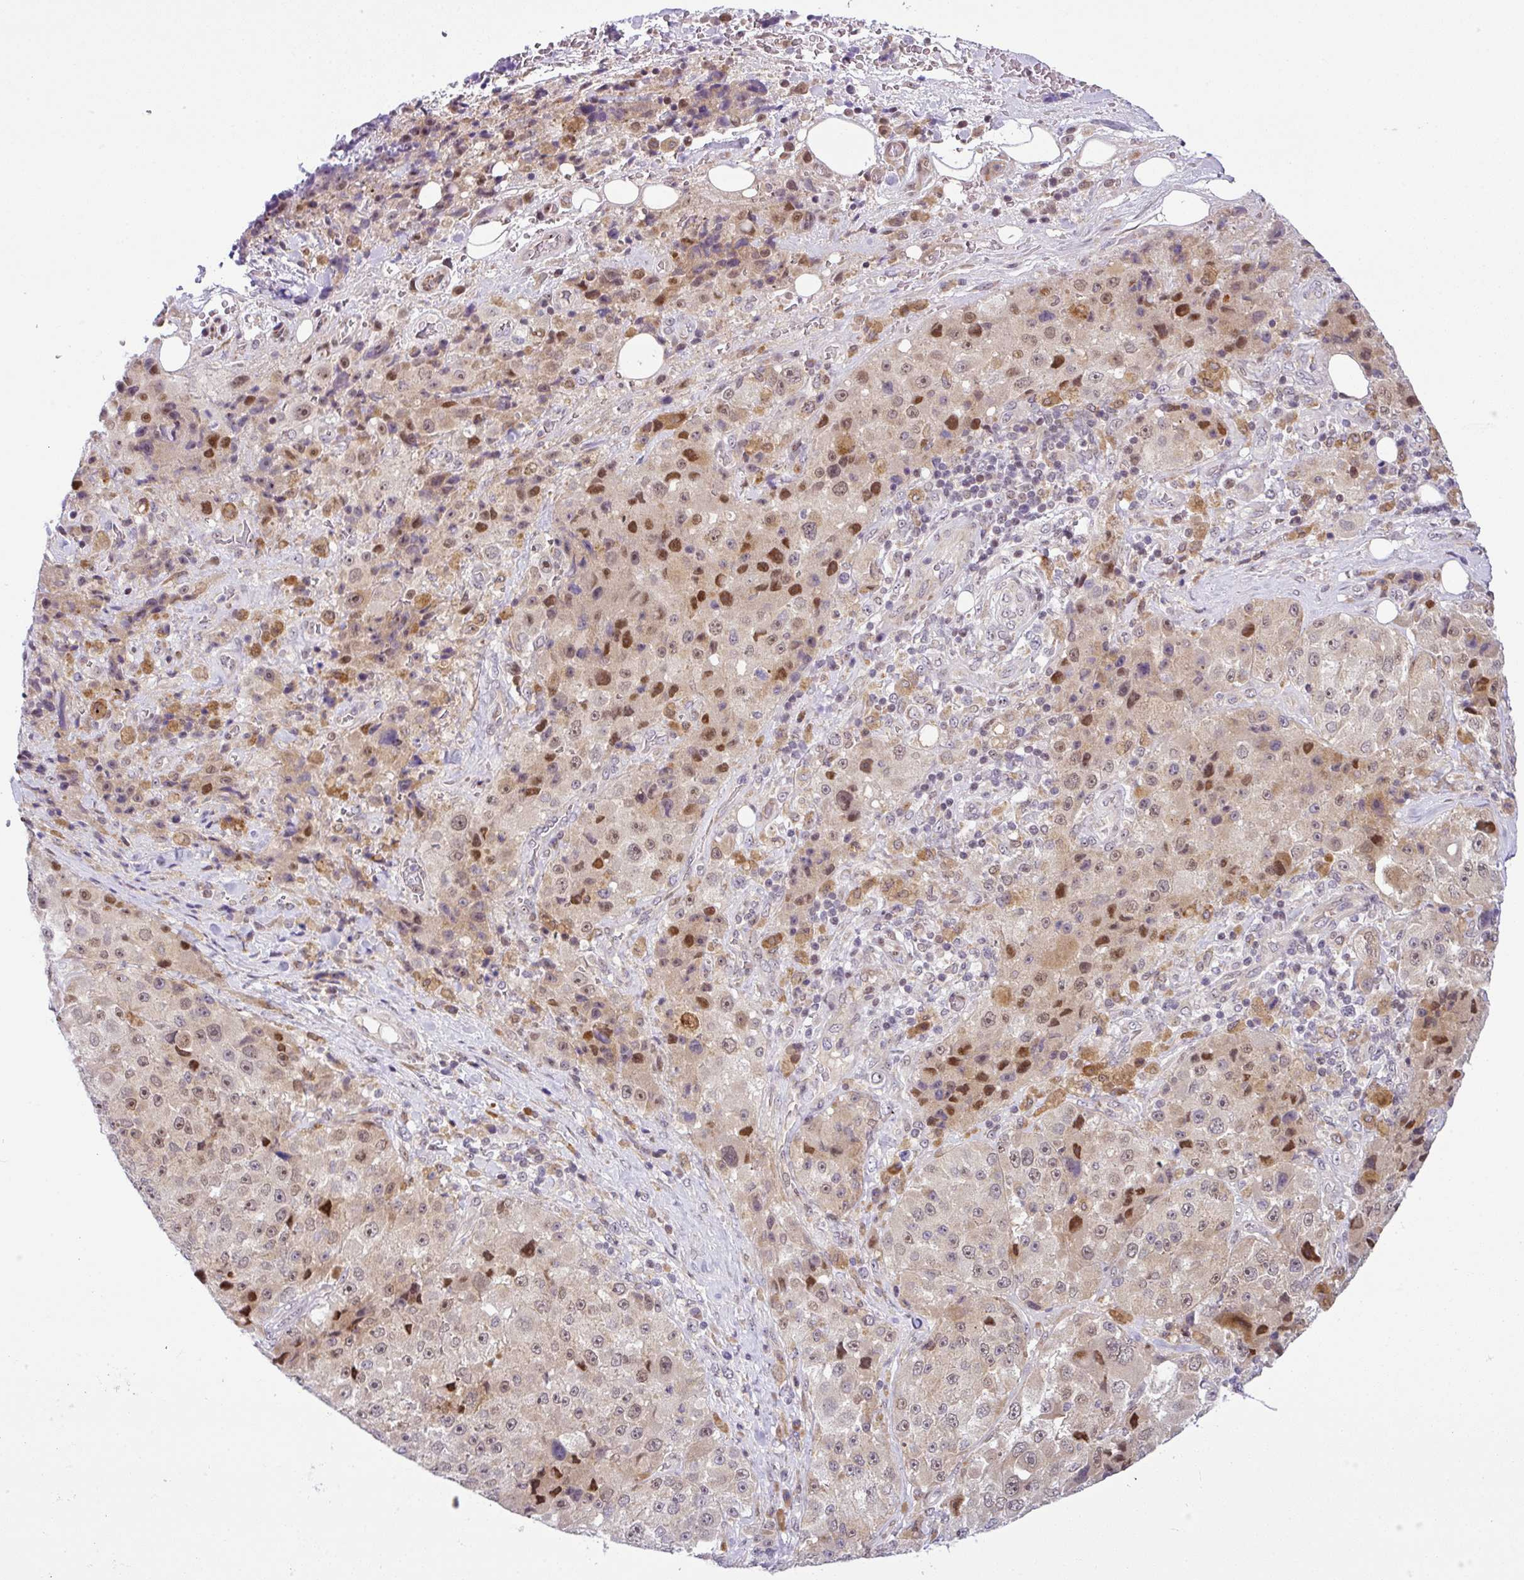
{"staining": {"intensity": "moderate", "quantity": ">75%", "location": "nuclear"}, "tissue": "melanoma", "cell_type": "Tumor cells", "image_type": "cancer", "snomed": [{"axis": "morphology", "description": "Malignant melanoma, Metastatic site"}, {"axis": "topography", "description": "Lymph node"}], "caption": "Malignant melanoma (metastatic site) tissue displays moderate nuclear staining in approximately >75% of tumor cells", "gene": "NDUFB2", "patient": {"sex": "male", "age": 62}}